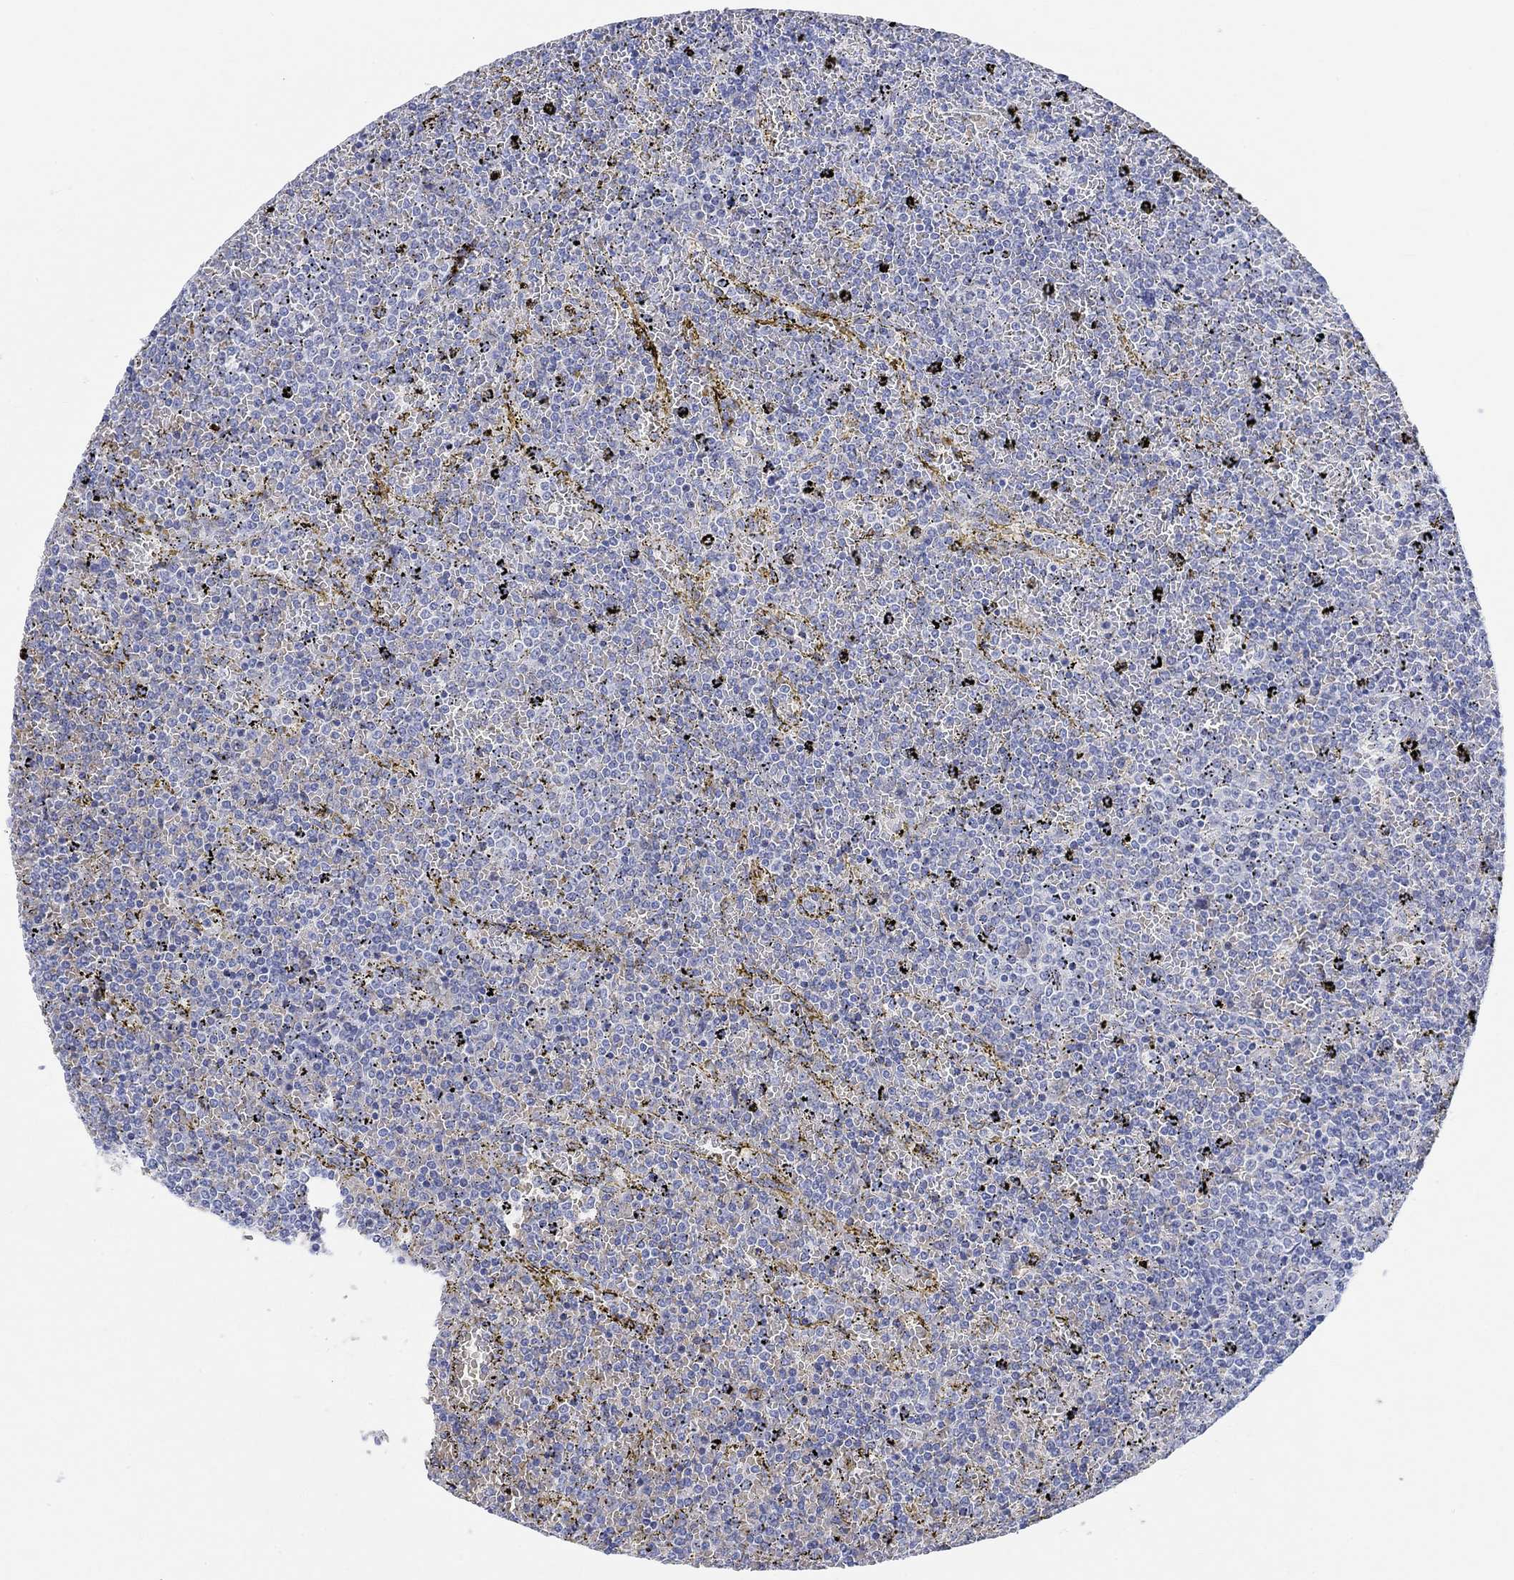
{"staining": {"intensity": "negative", "quantity": "none", "location": "none"}, "tissue": "lymphoma", "cell_type": "Tumor cells", "image_type": "cancer", "snomed": [{"axis": "morphology", "description": "Malignant lymphoma, non-Hodgkin's type, Low grade"}, {"axis": "topography", "description": "Spleen"}], "caption": "Immunohistochemistry of lymphoma demonstrates no expression in tumor cells. The staining is performed using DAB brown chromogen with nuclei counter-stained in using hematoxylin.", "gene": "GRIA3", "patient": {"sex": "female", "age": 77}}